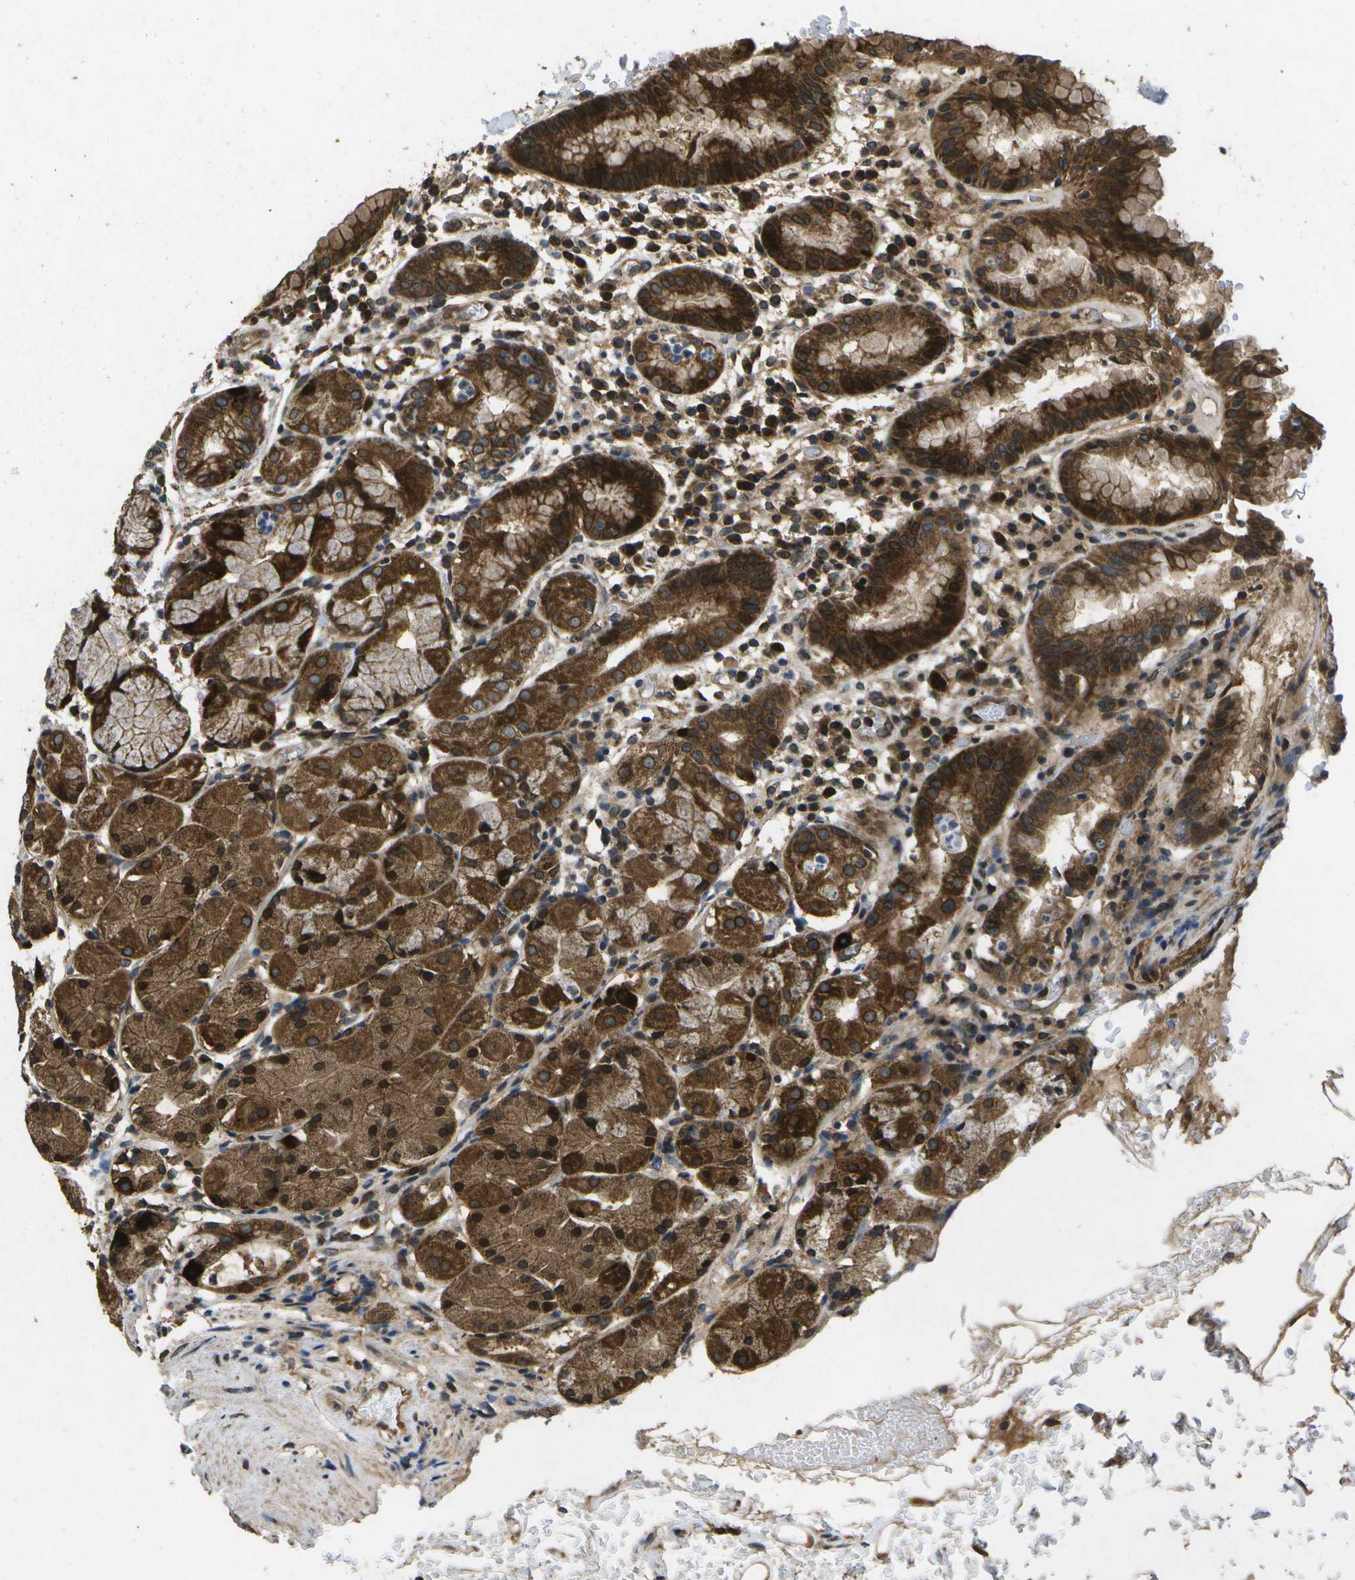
{"staining": {"intensity": "strong", "quantity": ">75%", "location": "cytoplasmic/membranous"}, "tissue": "stomach", "cell_type": "Glandular cells", "image_type": "normal", "snomed": [{"axis": "morphology", "description": "Normal tissue, NOS"}, {"axis": "topography", "description": "Stomach"}, {"axis": "topography", "description": "Stomach, lower"}], "caption": "The photomicrograph displays immunohistochemical staining of benign stomach. There is strong cytoplasmic/membranous staining is present in about >75% of glandular cells.", "gene": "HFE", "patient": {"sex": "female", "age": 75}}